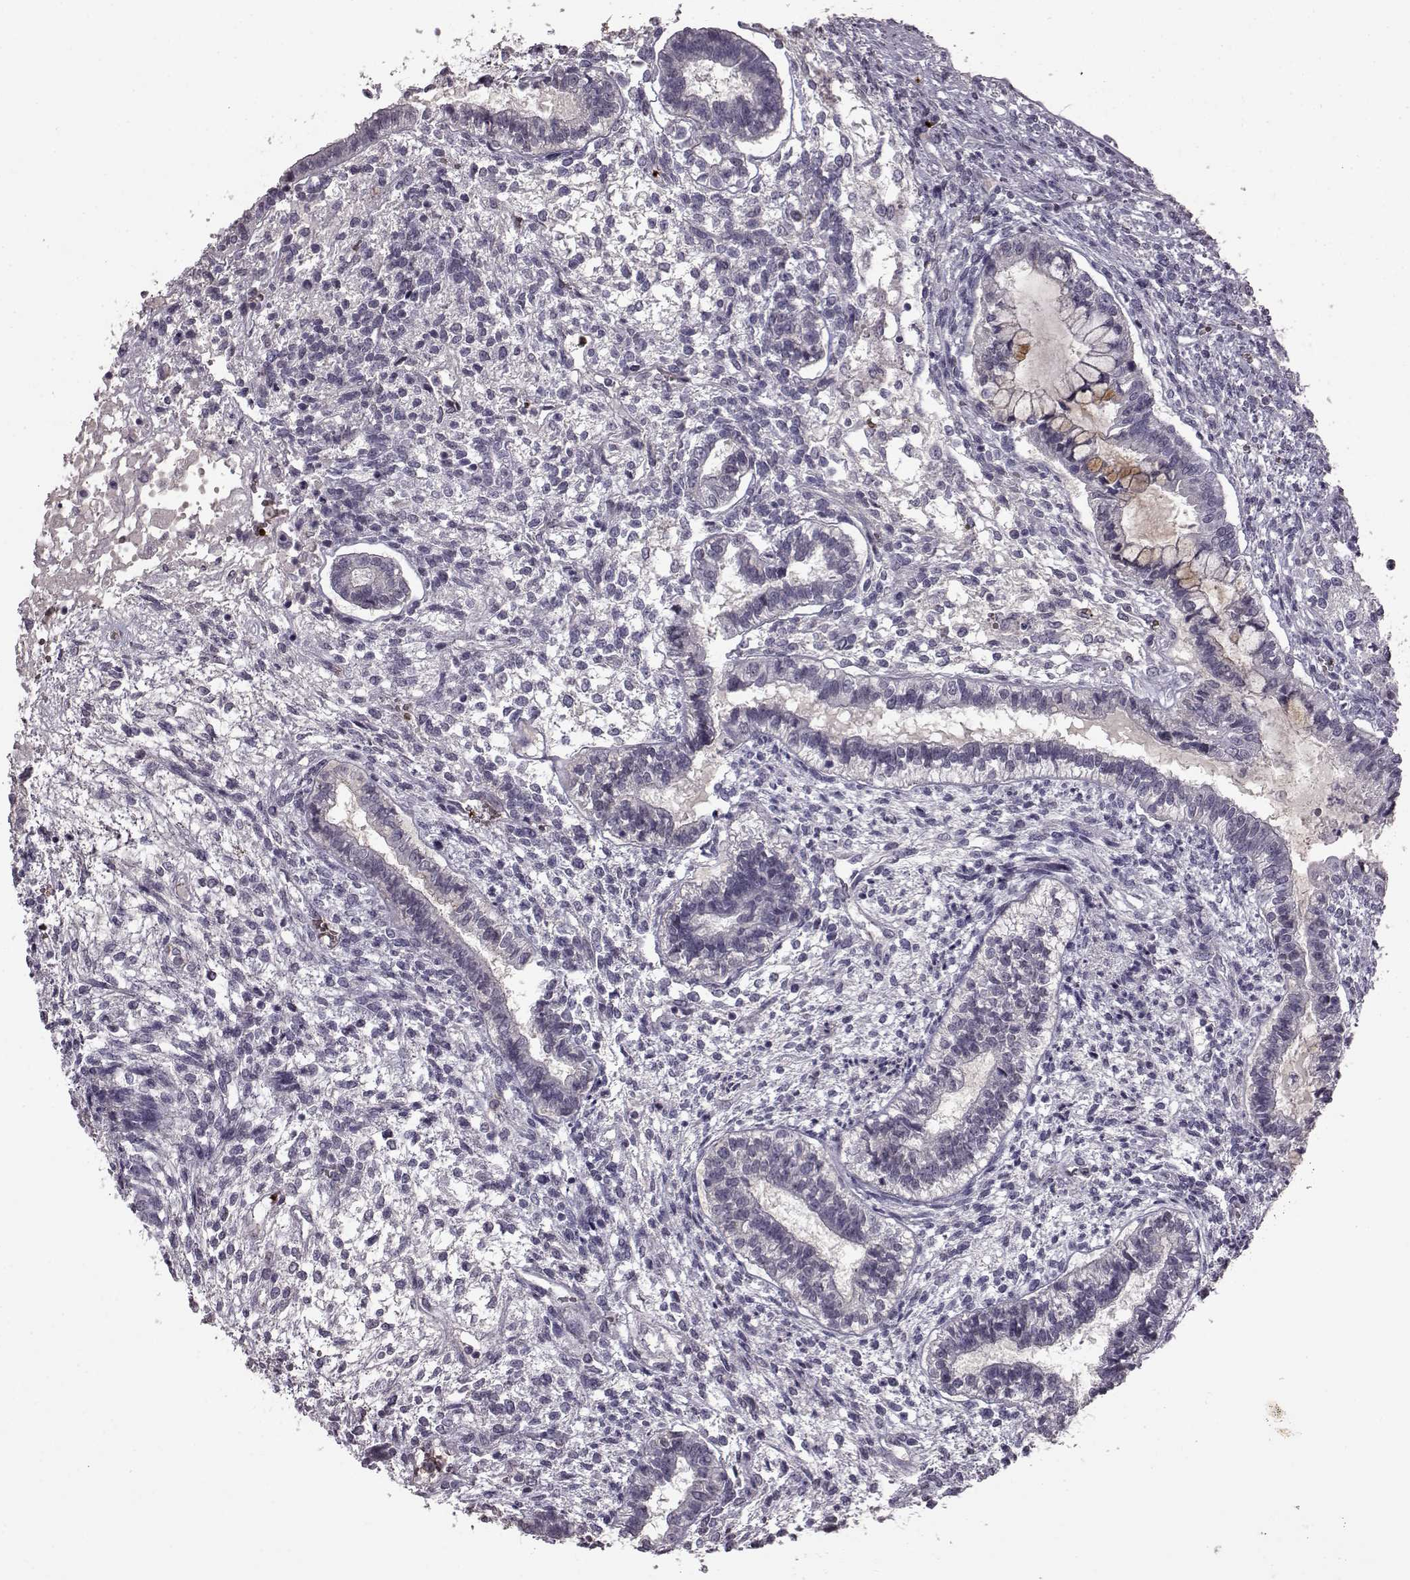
{"staining": {"intensity": "negative", "quantity": "none", "location": "none"}, "tissue": "testis cancer", "cell_type": "Tumor cells", "image_type": "cancer", "snomed": [{"axis": "morphology", "description": "Carcinoma, Embryonal, NOS"}, {"axis": "topography", "description": "Testis"}], "caption": "Immunohistochemistry of human embryonal carcinoma (testis) shows no staining in tumor cells.", "gene": "PROP1", "patient": {"sex": "male", "age": 37}}